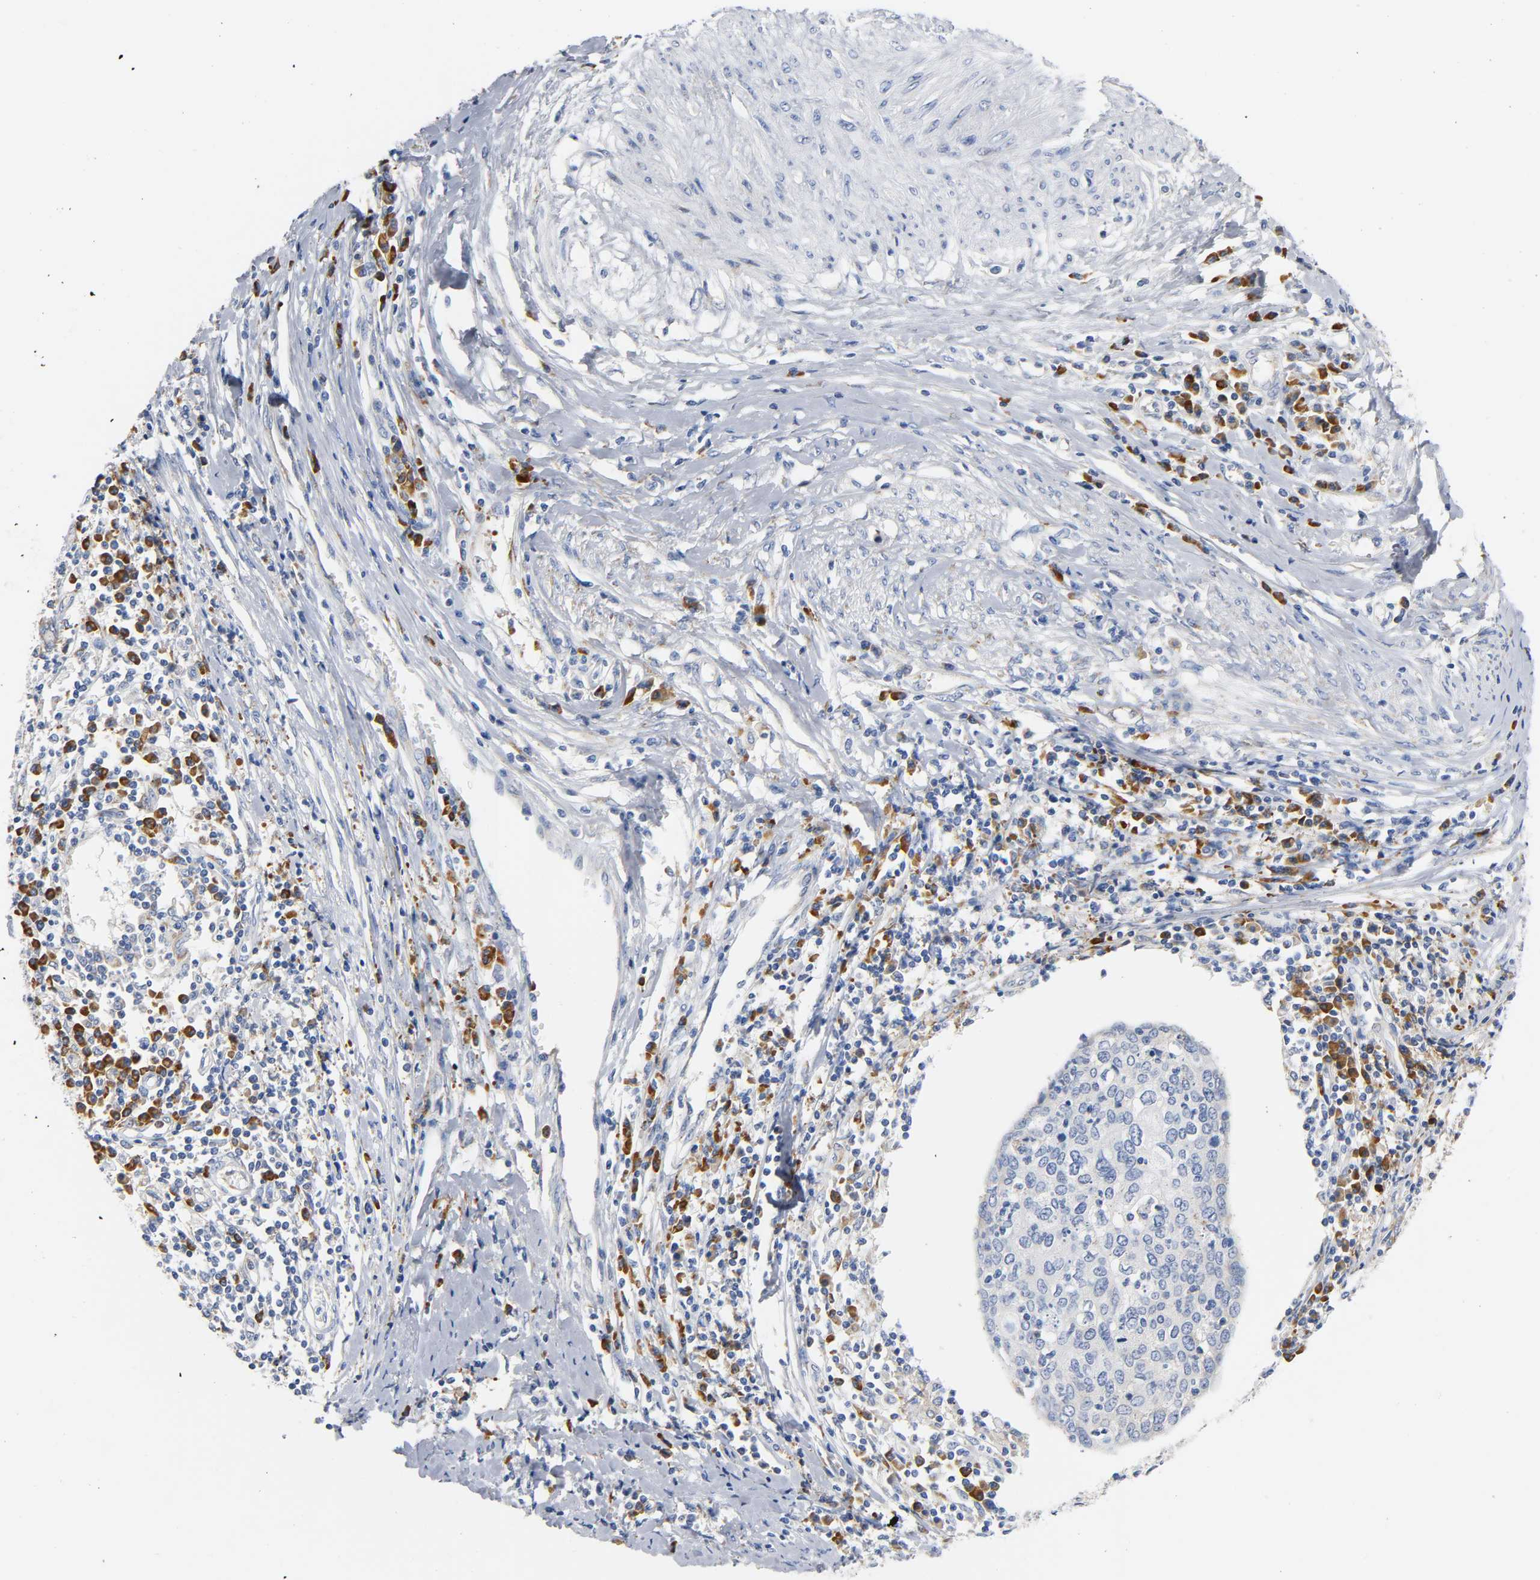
{"staining": {"intensity": "negative", "quantity": "none", "location": "none"}, "tissue": "cervical cancer", "cell_type": "Tumor cells", "image_type": "cancer", "snomed": [{"axis": "morphology", "description": "Squamous cell carcinoma, NOS"}, {"axis": "topography", "description": "Cervix"}], "caption": "This is a image of immunohistochemistry (IHC) staining of cervical cancer (squamous cell carcinoma), which shows no expression in tumor cells. (DAB immunohistochemistry (IHC) with hematoxylin counter stain).", "gene": "REL", "patient": {"sex": "female", "age": 40}}